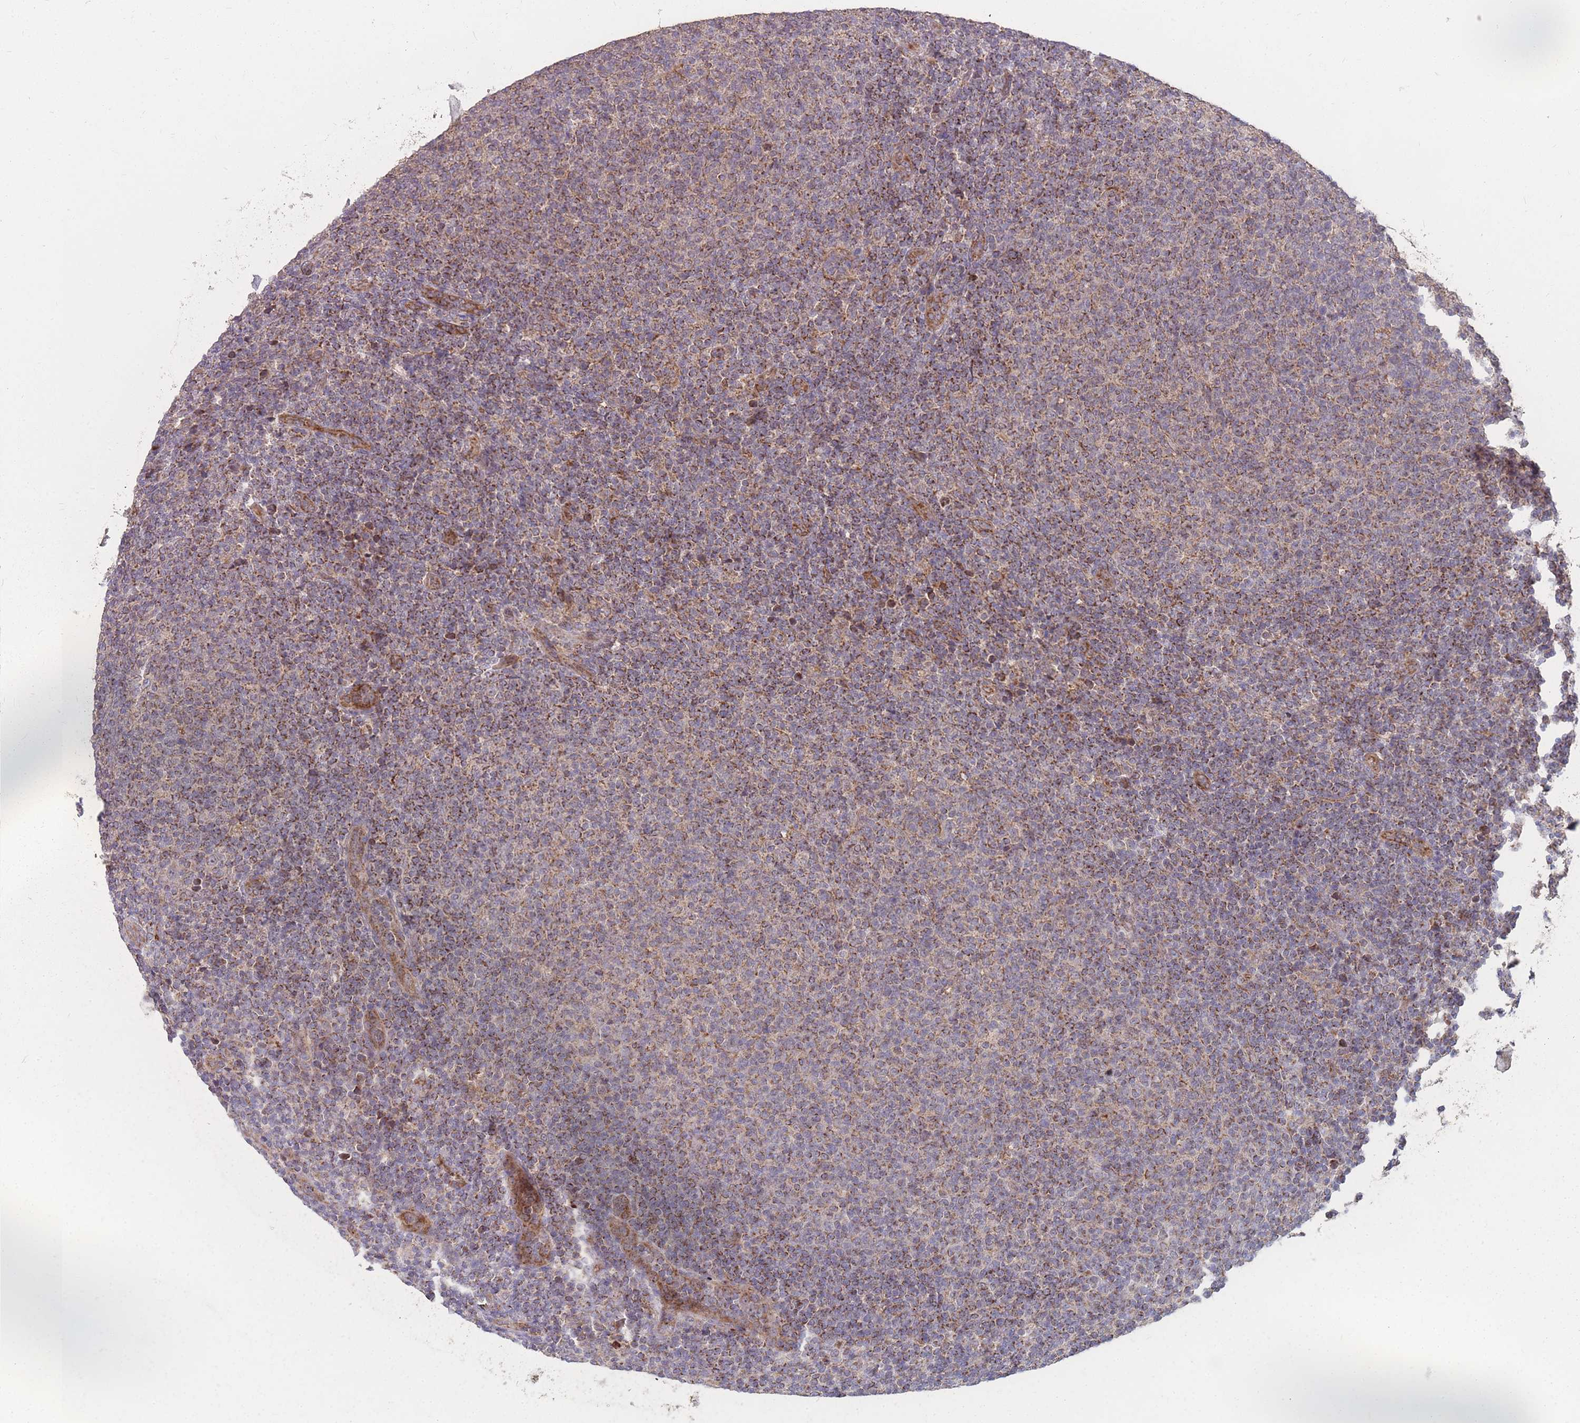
{"staining": {"intensity": "moderate", "quantity": "25%-75%", "location": "cytoplasmic/membranous"}, "tissue": "lymphoma", "cell_type": "Tumor cells", "image_type": "cancer", "snomed": [{"axis": "morphology", "description": "Malignant lymphoma, non-Hodgkin's type, Low grade"}, {"axis": "topography", "description": "Lymph node"}], "caption": "Protein expression analysis of human lymphoma reveals moderate cytoplasmic/membranous positivity in about 25%-75% of tumor cells.", "gene": "SLC35B4", "patient": {"sex": "male", "age": 66}}